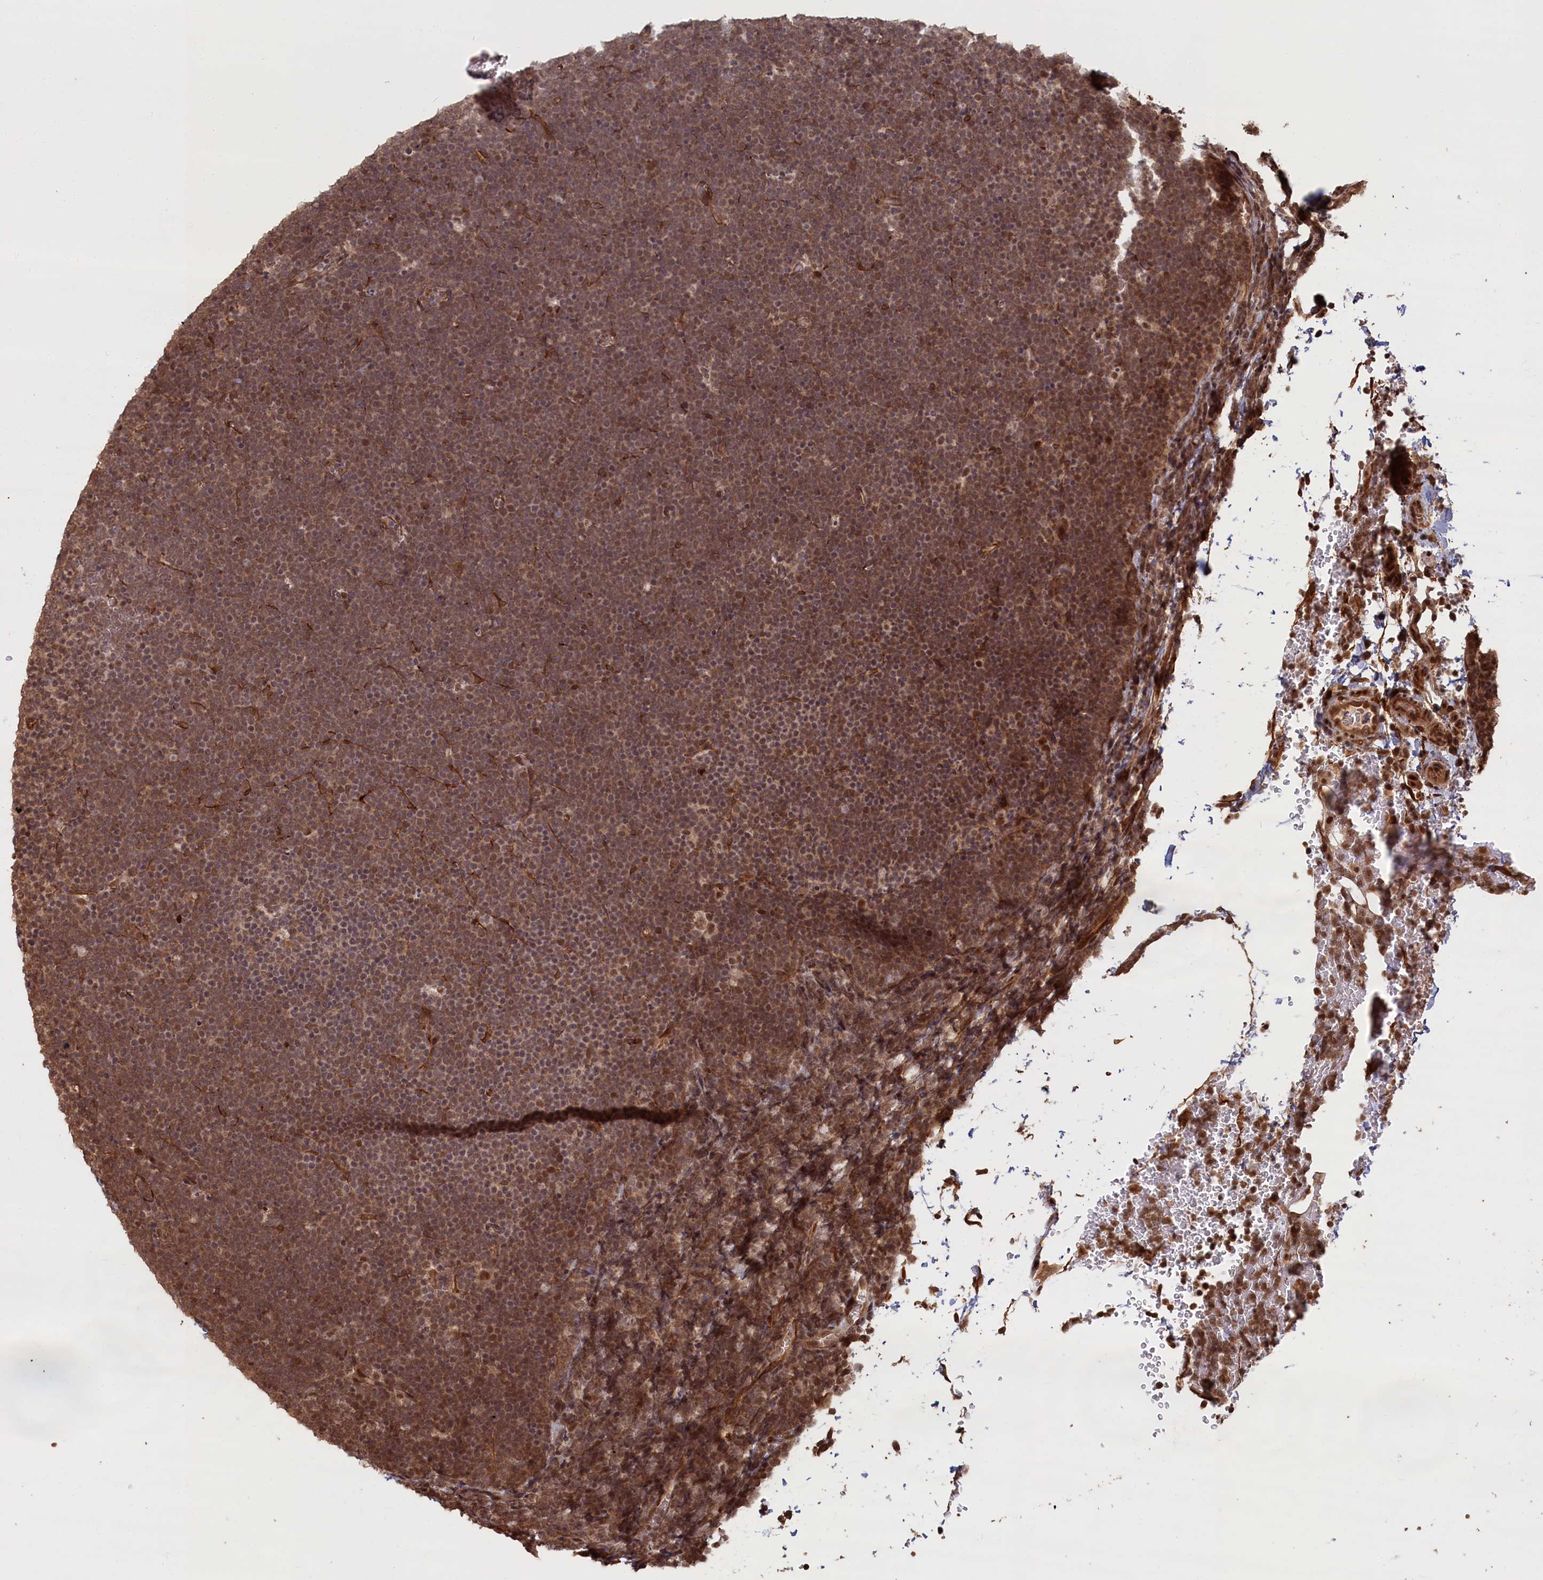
{"staining": {"intensity": "moderate", "quantity": ">75%", "location": "cytoplasmic/membranous,nuclear"}, "tissue": "lymphoma", "cell_type": "Tumor cells", "image_type": "cancer", "snomed": [{"axis": "morphology", "description": "Malignant lymphoma, non-Hodgkin's type, High grade"}, {"axis": "topography", "description": "Lymph node"}], "caption": "A high-resolution image shows immunohistochemistry staining of malignant lymphoma, non-Hodgkin's type (high-grade), which reveals moderate cytoplasmic/membranous and nuclear positivity in about >75% of tumor cells. (Brightfield microscopy of DAB IHC at high magnification).", "gene": "HIF3A", "patient": {"sex": "male", "age": 13}}